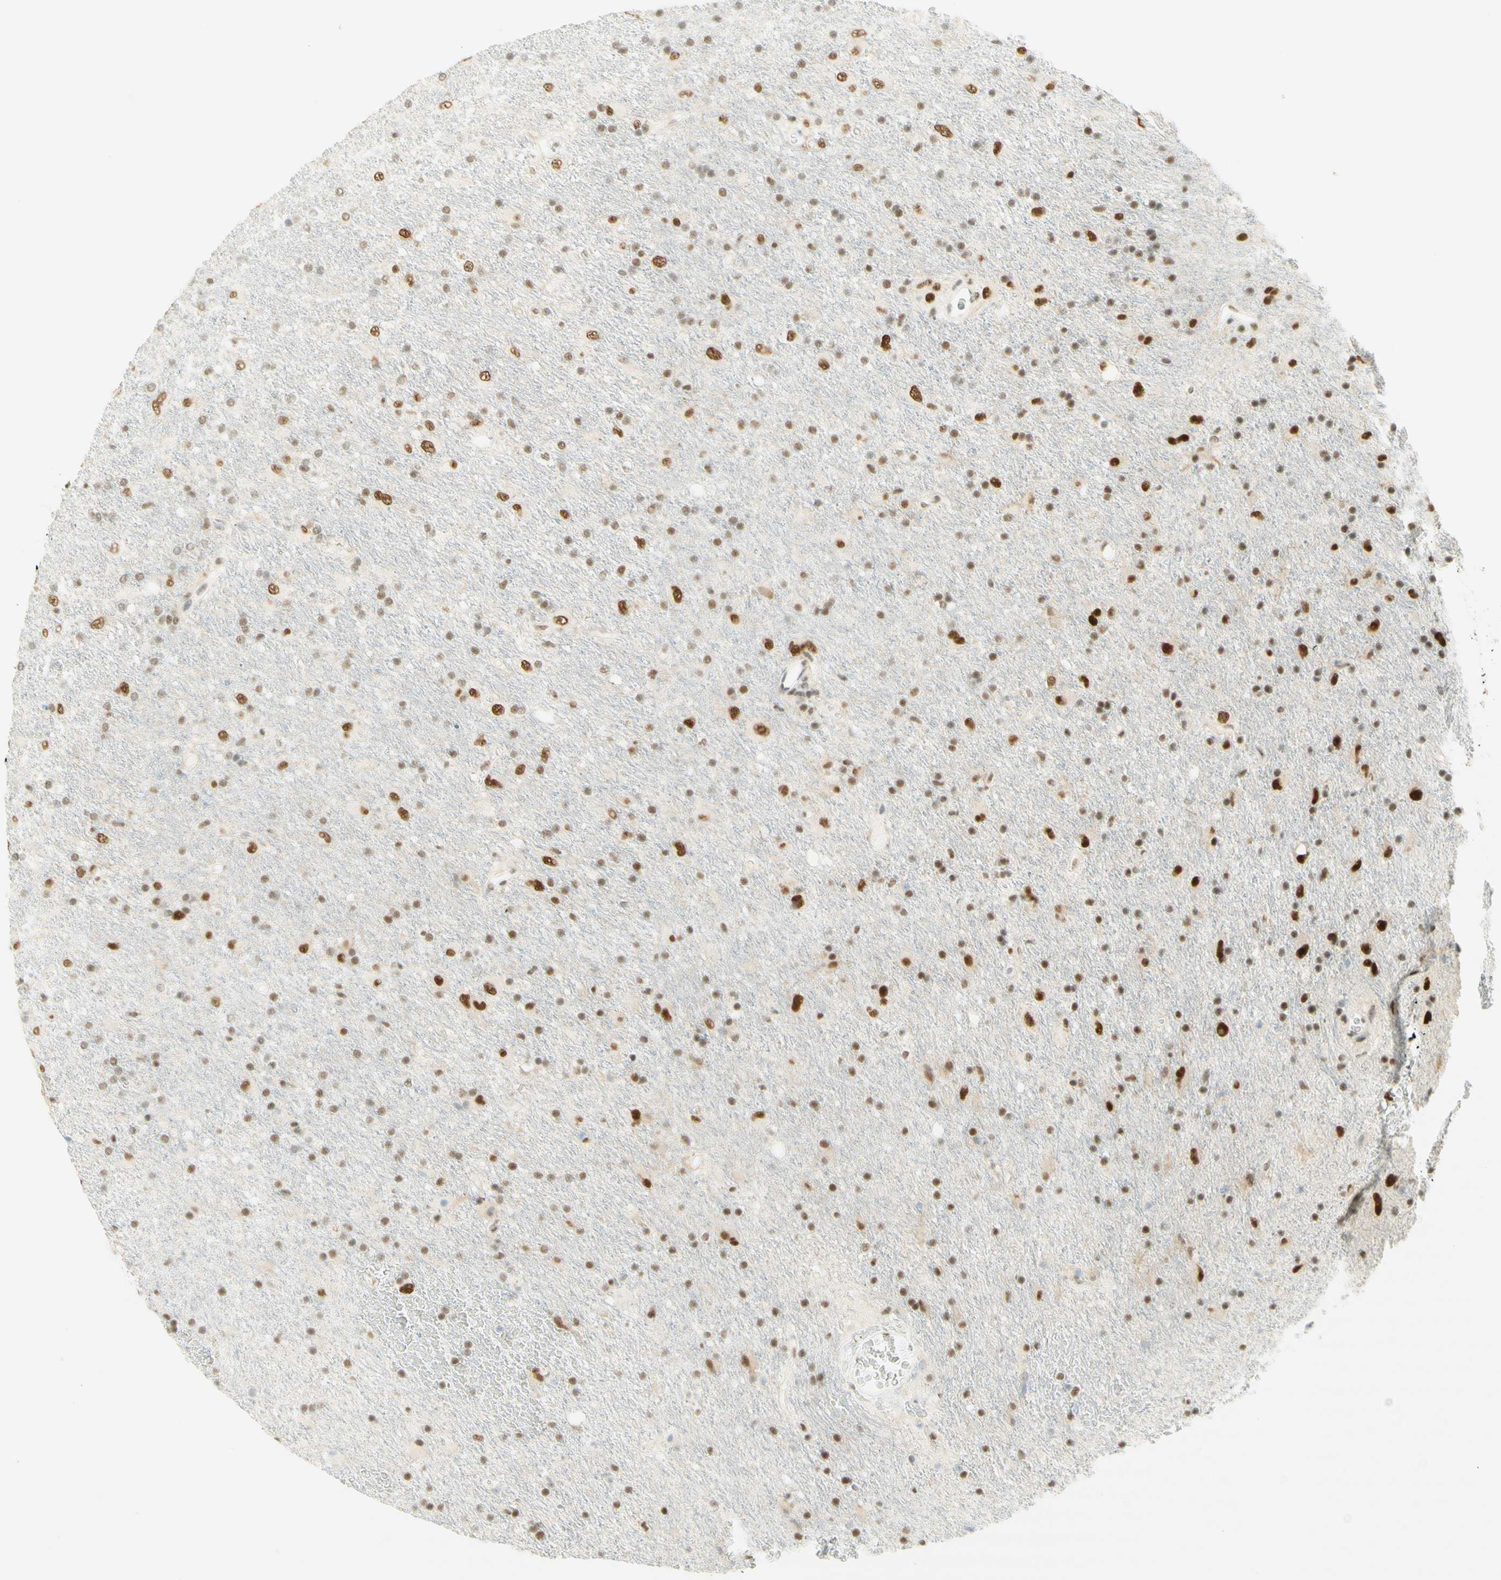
{"staining": {"intensity": "strong", "quantity": "25%-75%", "location": "nuclear"}, "tissue": "glioma", "cell_type": "Tumor cells", "image_type": "cancer", "snomed": [{"axis": "morphology", "description": "Glioma, malignant, Low grade"}, {"axis": "topography", "description": "Brain"}], "caption": "Immunohistochemical staining of glioma reveals strong nuclear protein positivity in approximately 25%-75% of tumor cells.", "gene": "PMS2", "patient": {"sex": "male", "age": 77}}